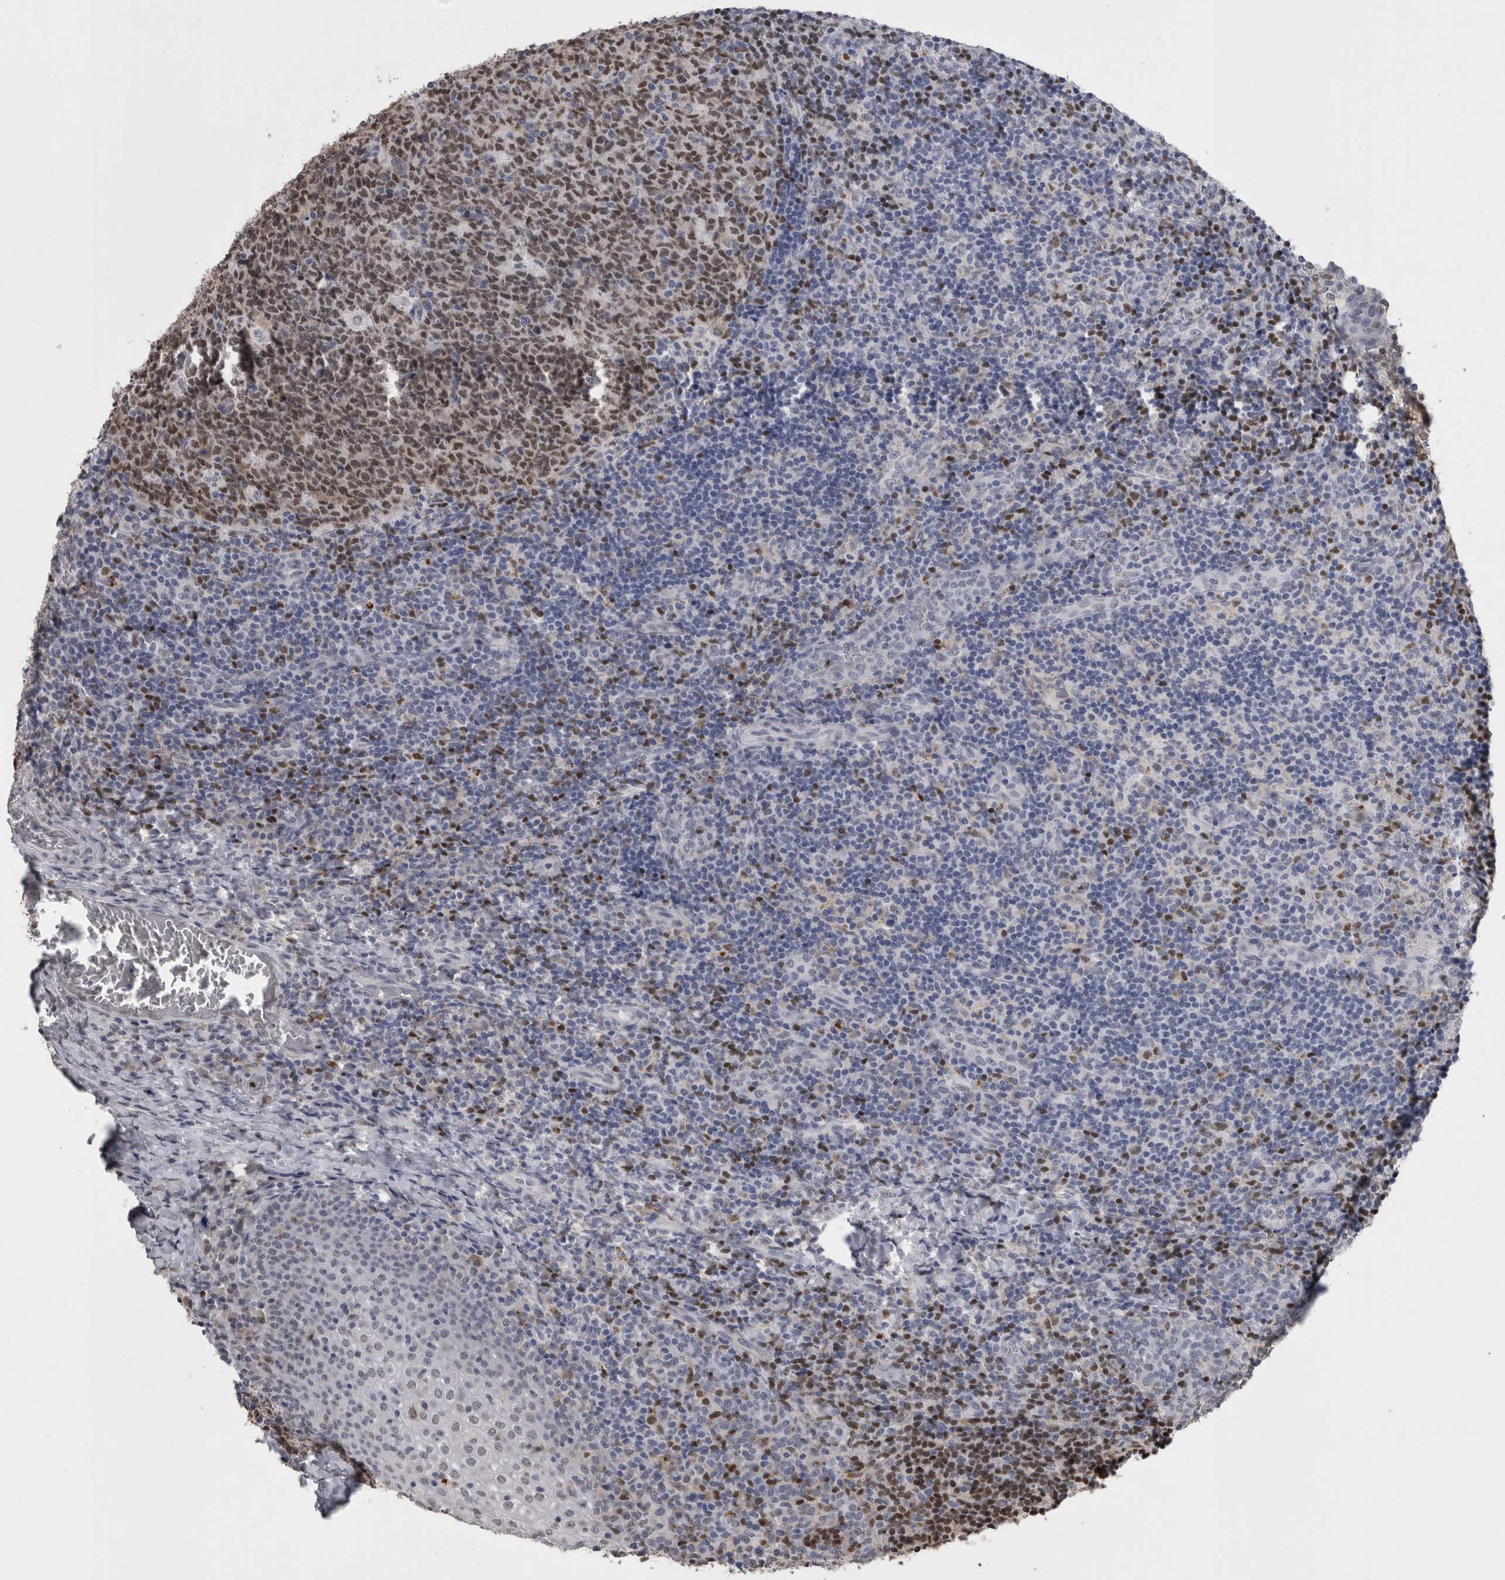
{"staining": {"intensity": "strong", "quantity": "25%-75%", "location": "nuclear"}, "tissue": "tonsil", "cell_type": "Germinal center cells", "image_type": "normal", "snomed": [{"axis": "morphology", "description": "Normal tissue, NOS"}, {"axis": "topography", "description": "Tonsil"}], "caption": "Protein staining of benign tonsil exhibits strong nuclear staining in approximately 25%-75% of germinal center cells.", "gene": "PAX5", "patient": {"sex": "female", "age": 19}}